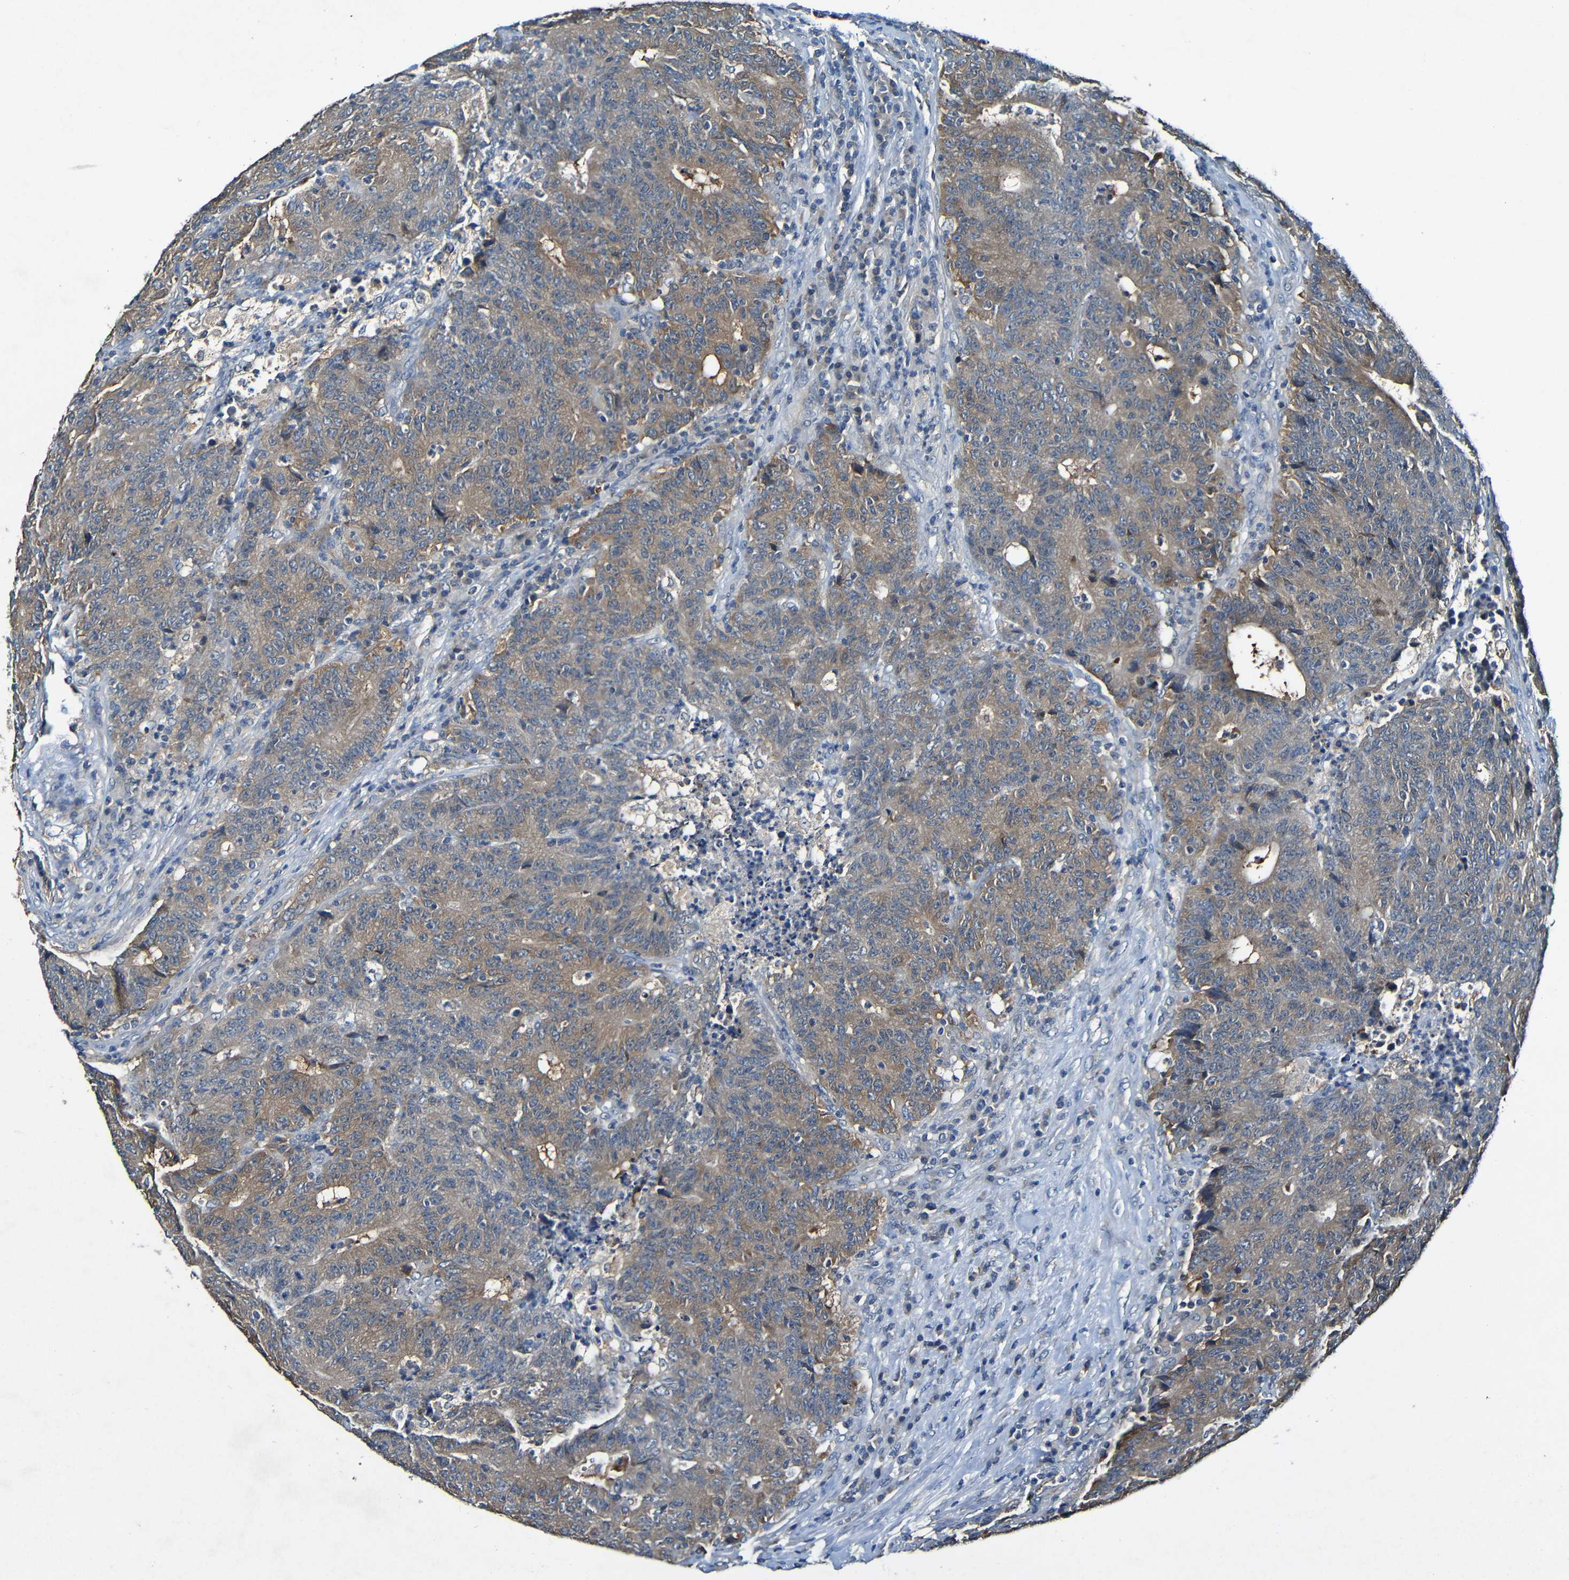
{"staining": {"intensity": "moderate", "quantity": ">75%", "location": "cytoplasmic/membranous"}, "tissue": "colorectal cancer", "cell_type": "Tumor cells", "image_type": "cancer", "snomed": [{"axis": "morphology", "description": "Normal tissue, NOS"}, {"axis": "morphology", "description": "Adenocarcinoma, NOS"}, {"axis": "topography", "description": "Colon"}], "caption": "DAB immunohistochemical staining of colorectal adenocarcinoma reveals moderate cytoplasmic/membranous protein staining in about >75% of tumor cells. (Brightfield microscopy of DAB IHC at high magnification).", "gene": "LRRC70", "patient": {"sex": "female", "age": 75}}